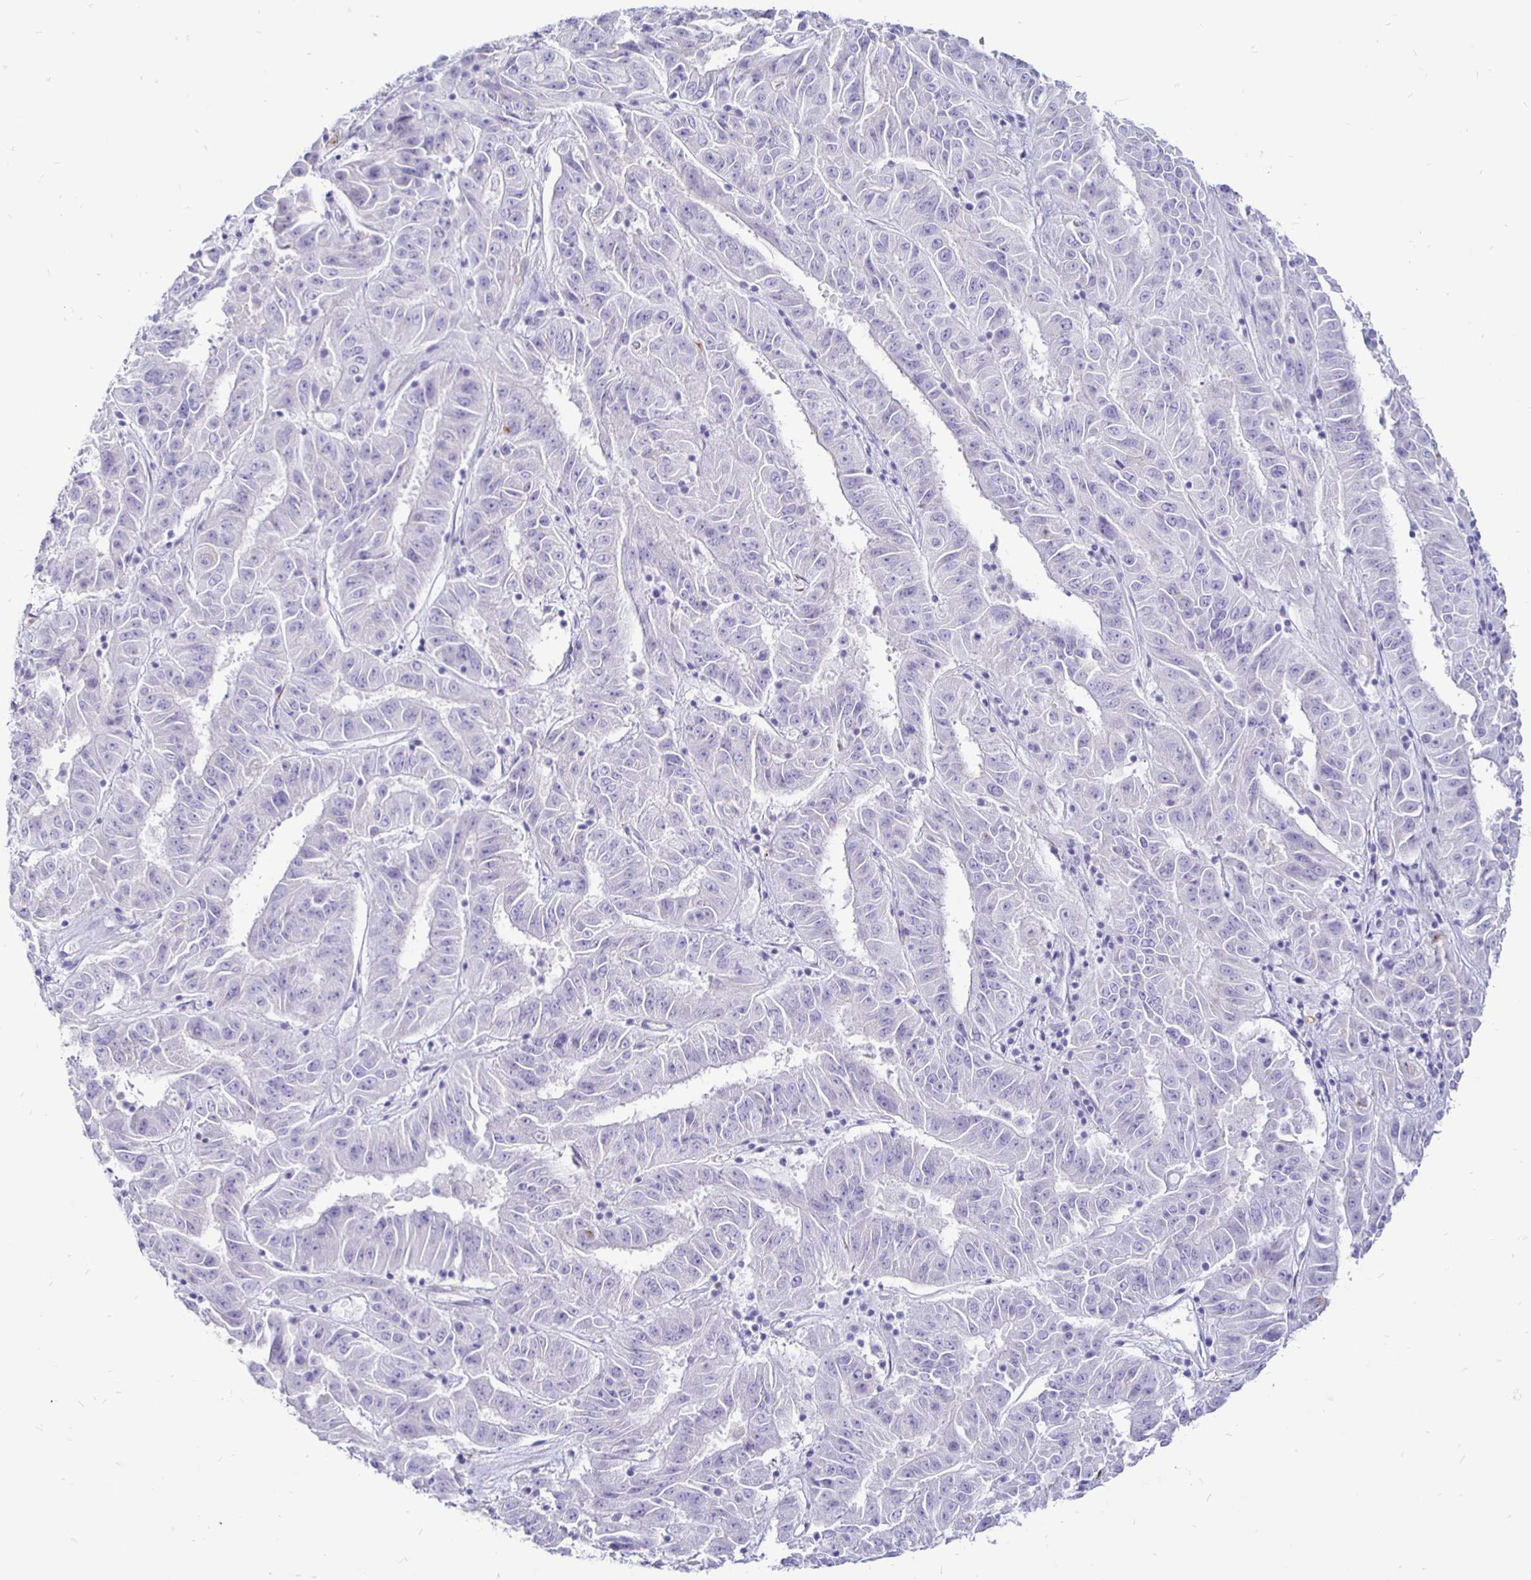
{"staining": {"intensity": "negative", "quantity": "none", "location": "none"}, "tissue": "pancreatic cancer", "cell_type": "Tumor cells", "image_type": "cancer", "snomed": [{"axis": "morphology", "description": "Adenocarcinoma, NOS"}, {"axis": "topography", "description": "Pancreas"}], "caption": "IHC image of neoplastic tissue: pancreatic adenocarcinoma stained with DAB displays no significant protein expression in tumor cells.", "gene": "TIMP1", "patient": {"sex": "male", "age": 63}}